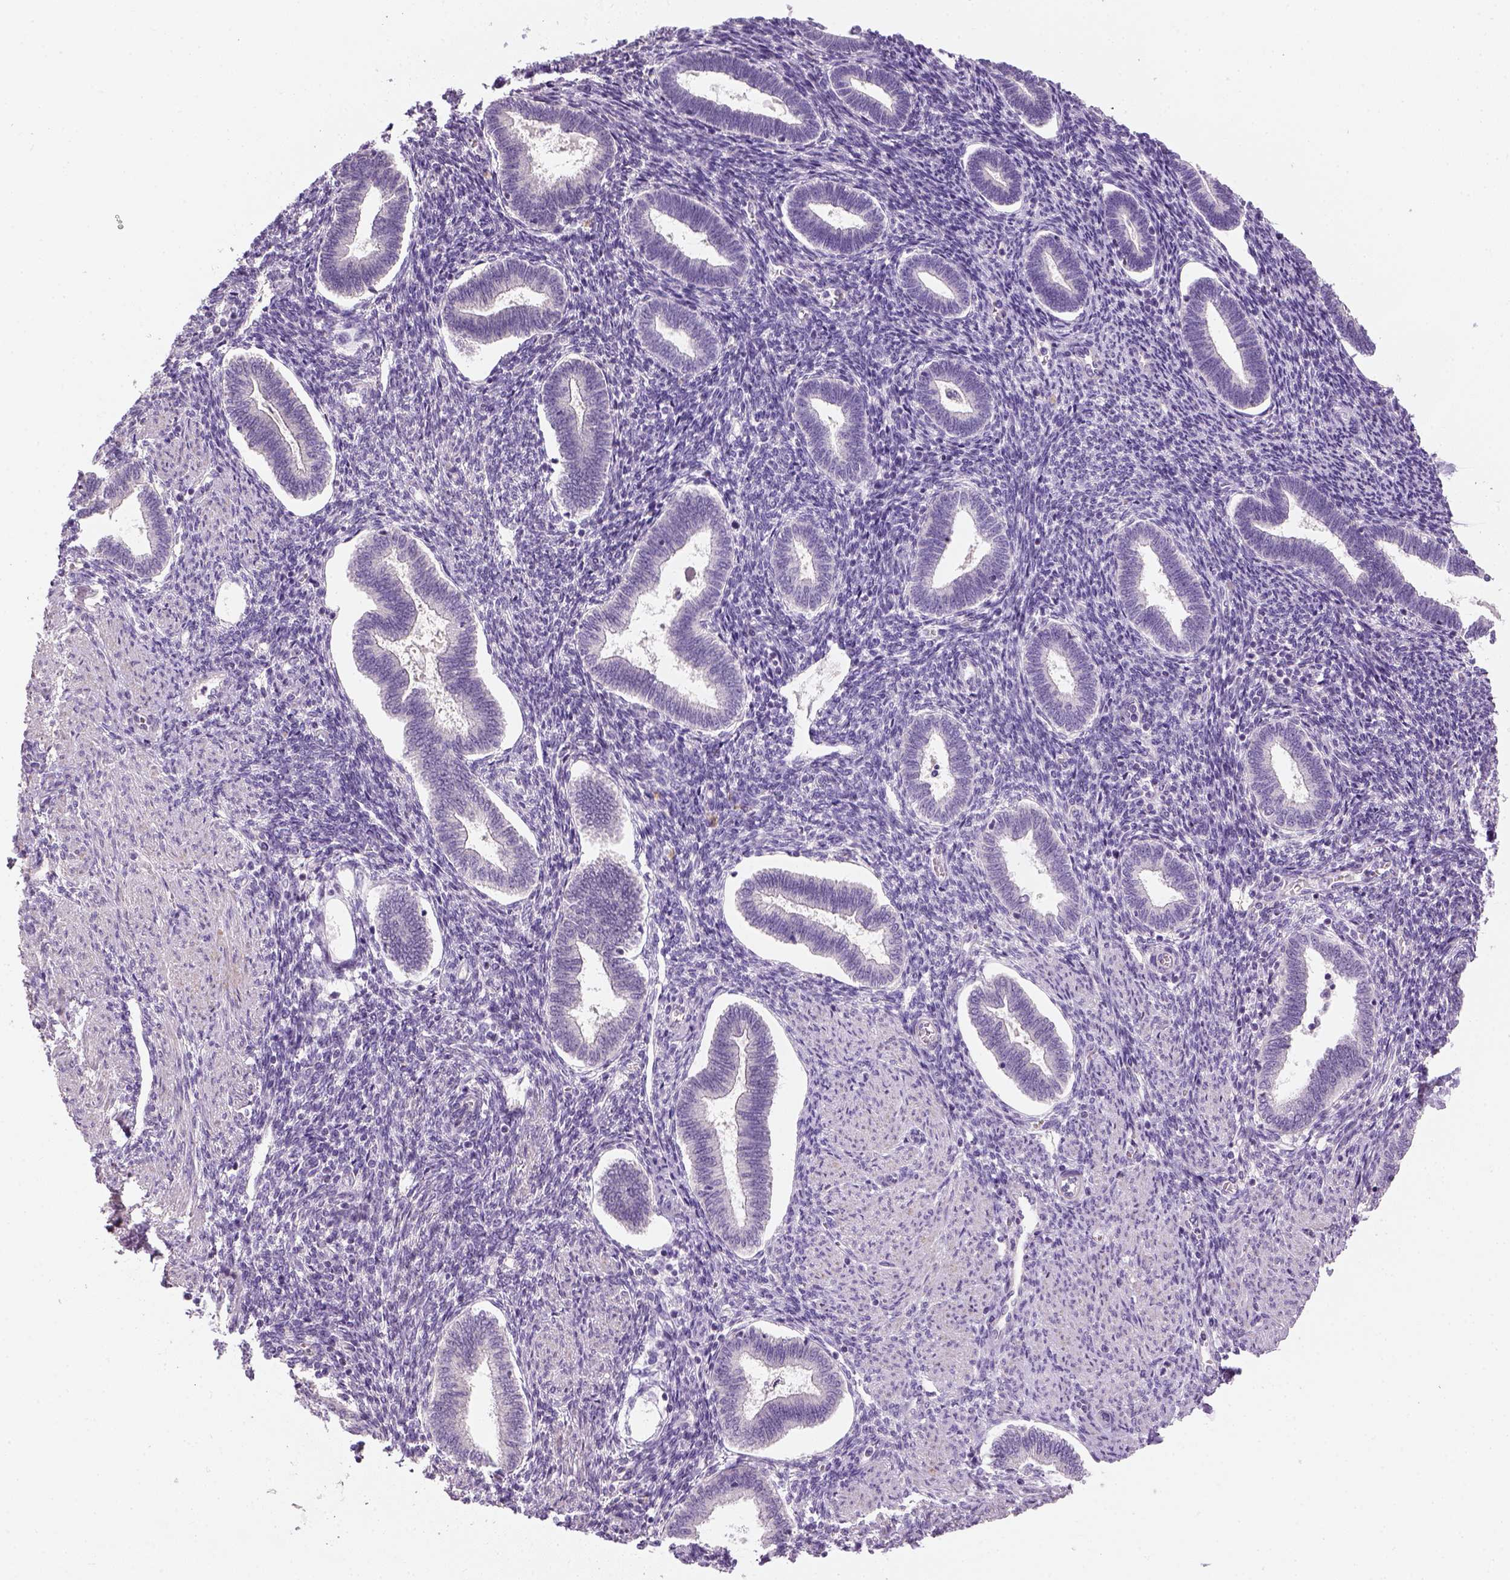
{"staining": {"intensity": "negative", "quantity": "none", "location": "none"}, "tissue": "endometrium", "cell_type": "Cells in endometrial stroma", "image_type": "normal", "snomed": [{"axis": "morphology", "description": "Normal tissue, NOS"}, {"axis": "topography", "description": "Endometrium"}], "caption": "DAB immunohistochemical staining of normal human endometrium demonstrates no significant expression in cells in endometrial stroma.", "gene": "NUDT6", "patient": {"sex": "female", "age": 42}}